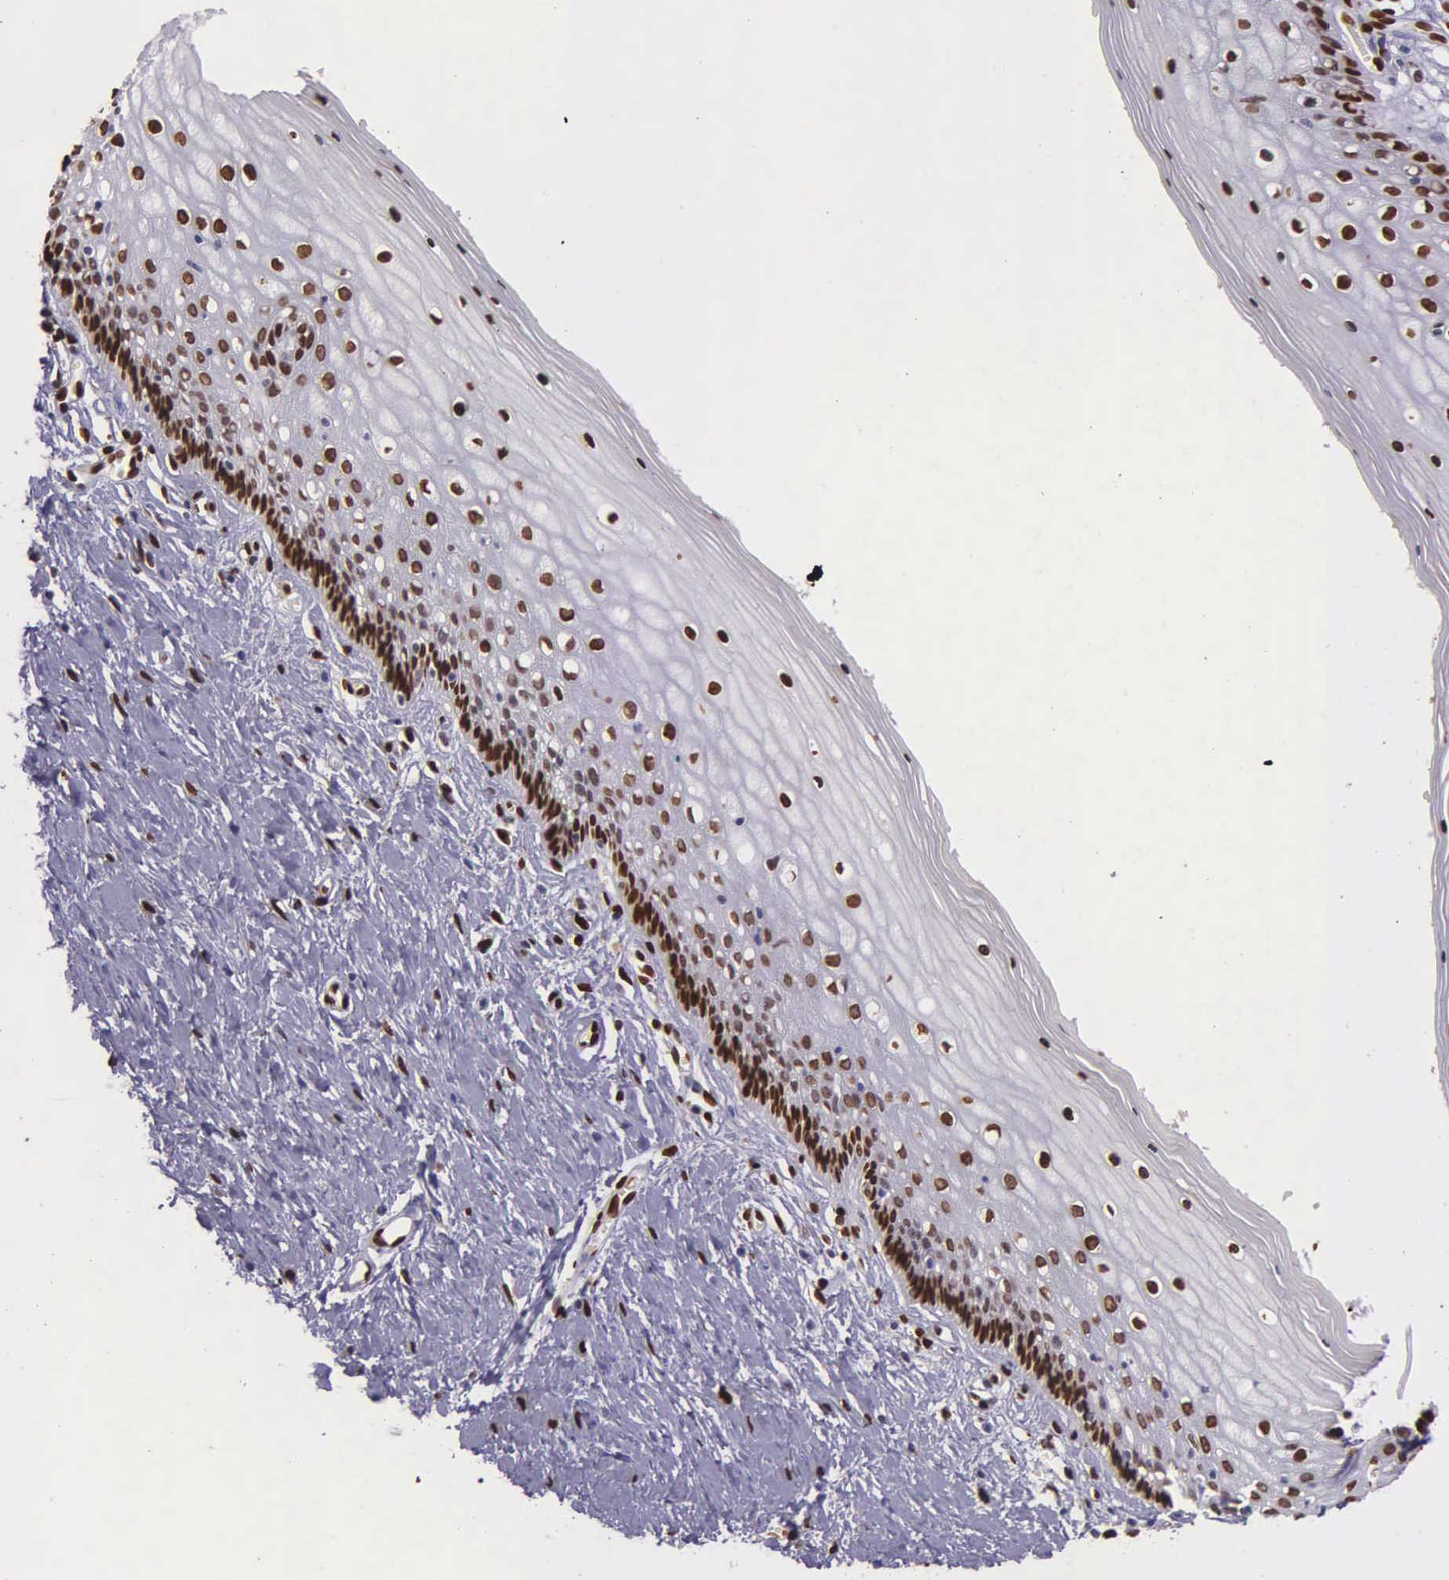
{"staining": {"intensity": "strong", "quantity": ">75%", "location": "nuclear"}, "tissue": "vagina", "cell_type": "Squamous epithelial cells", "image_type": "normal", "snomed": [{"axis": "morphology", "description": "Normal tissue, NOS"}, {"axis": "topography", "description": "Vagina"}], "caption": "This histopathology image reveals immunohistochemistry (IHC) staining of normal human vagina, with high strong nuclear staining in approximately >75% of squamous epithelial cells.", "gene": "H1", "patient": {"sex": "female", "age": 46}}